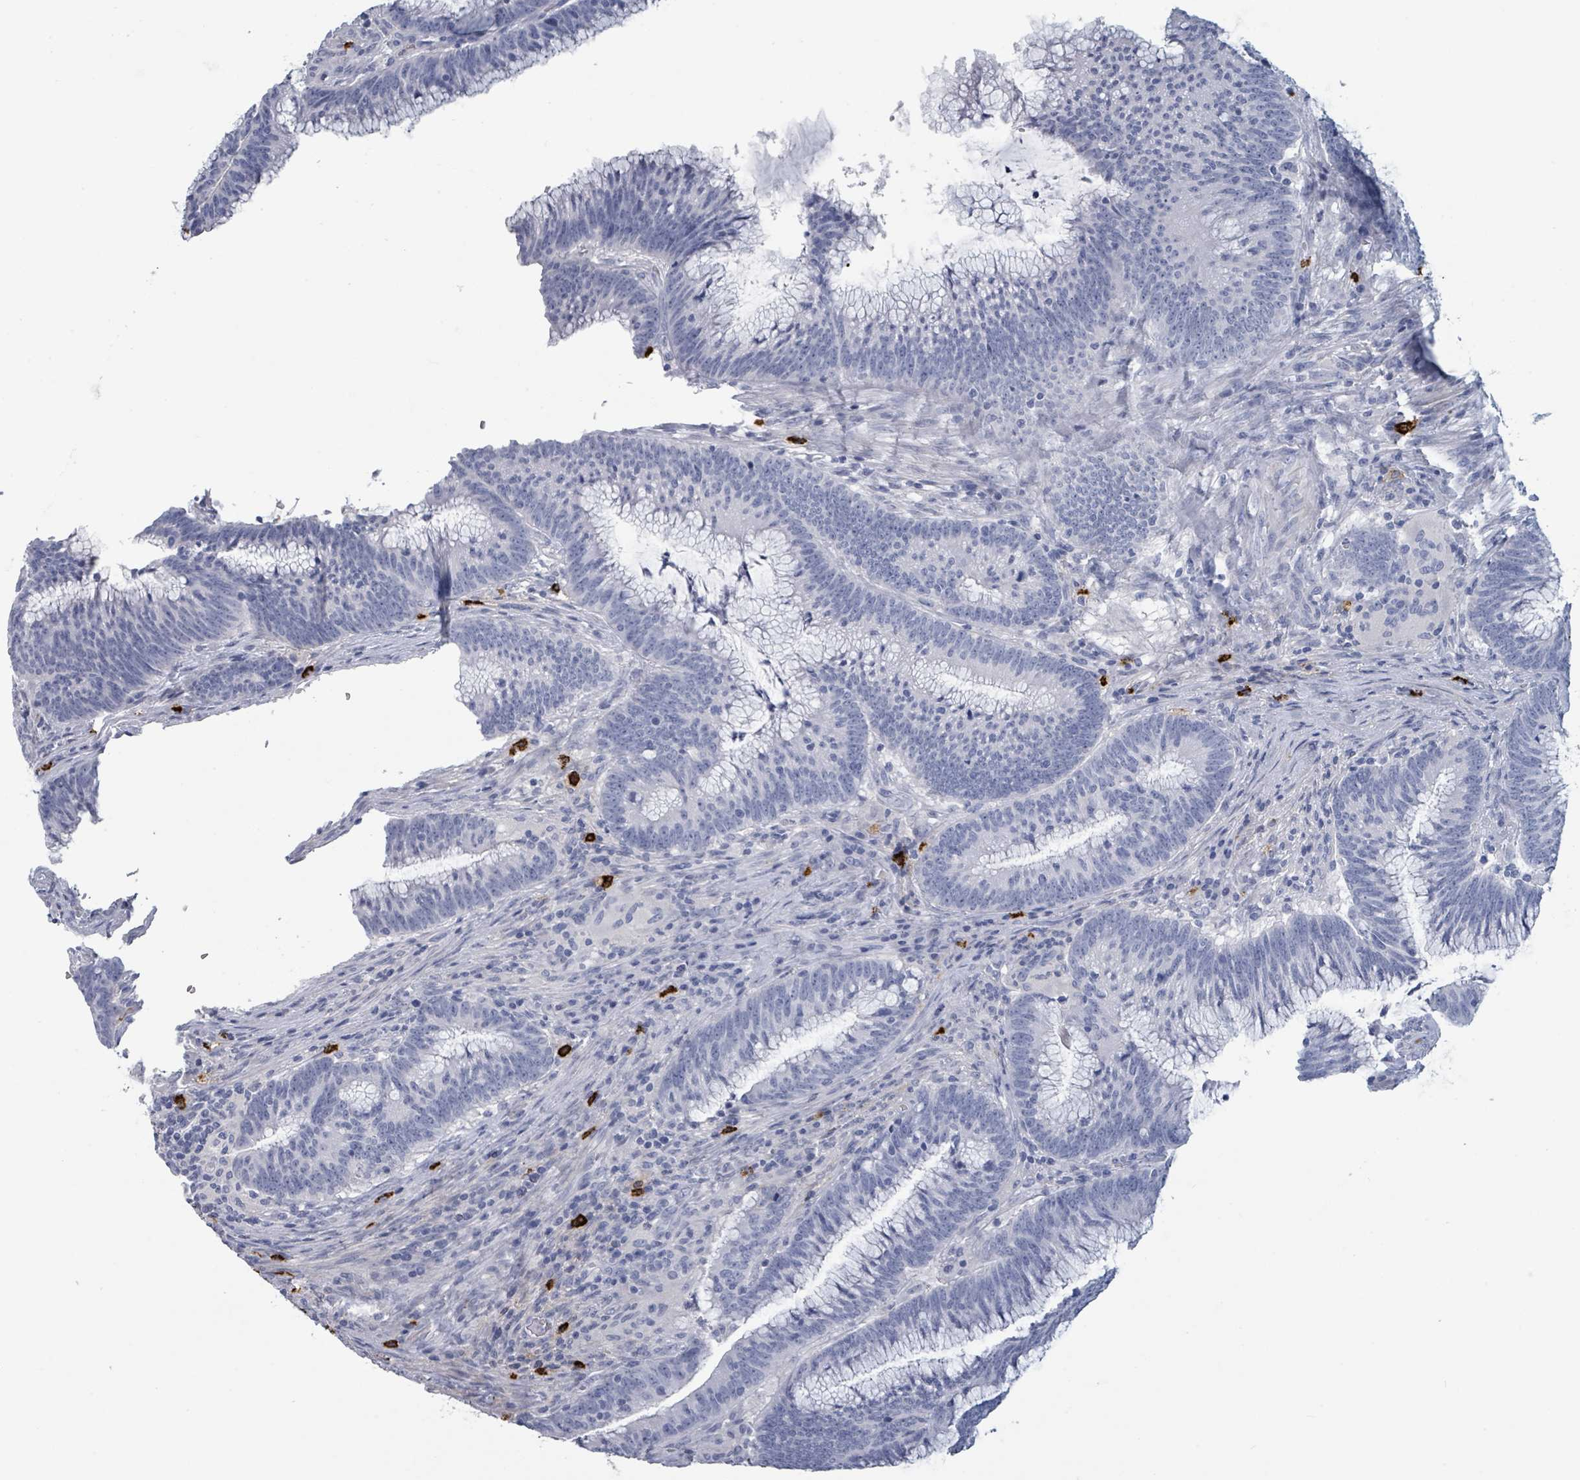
{"staining": {"intensity": "negative", "quantity": "none", "location": "none"}, "tissue": "colorectal cancer", "cell_type": "Tumor cells", "image_type": "cancer", "snomed": [{"axis": "morphology", "description": "Adenocarcinoma, NOS"}, {"axis": "topography", "description": "Rectum"}], "caption": "Tumor cells show no significant protein staining in adenocarcinoma (colorectal).", "gene": "VPS13D", "patient": {"sex": "female", "age": 77}}